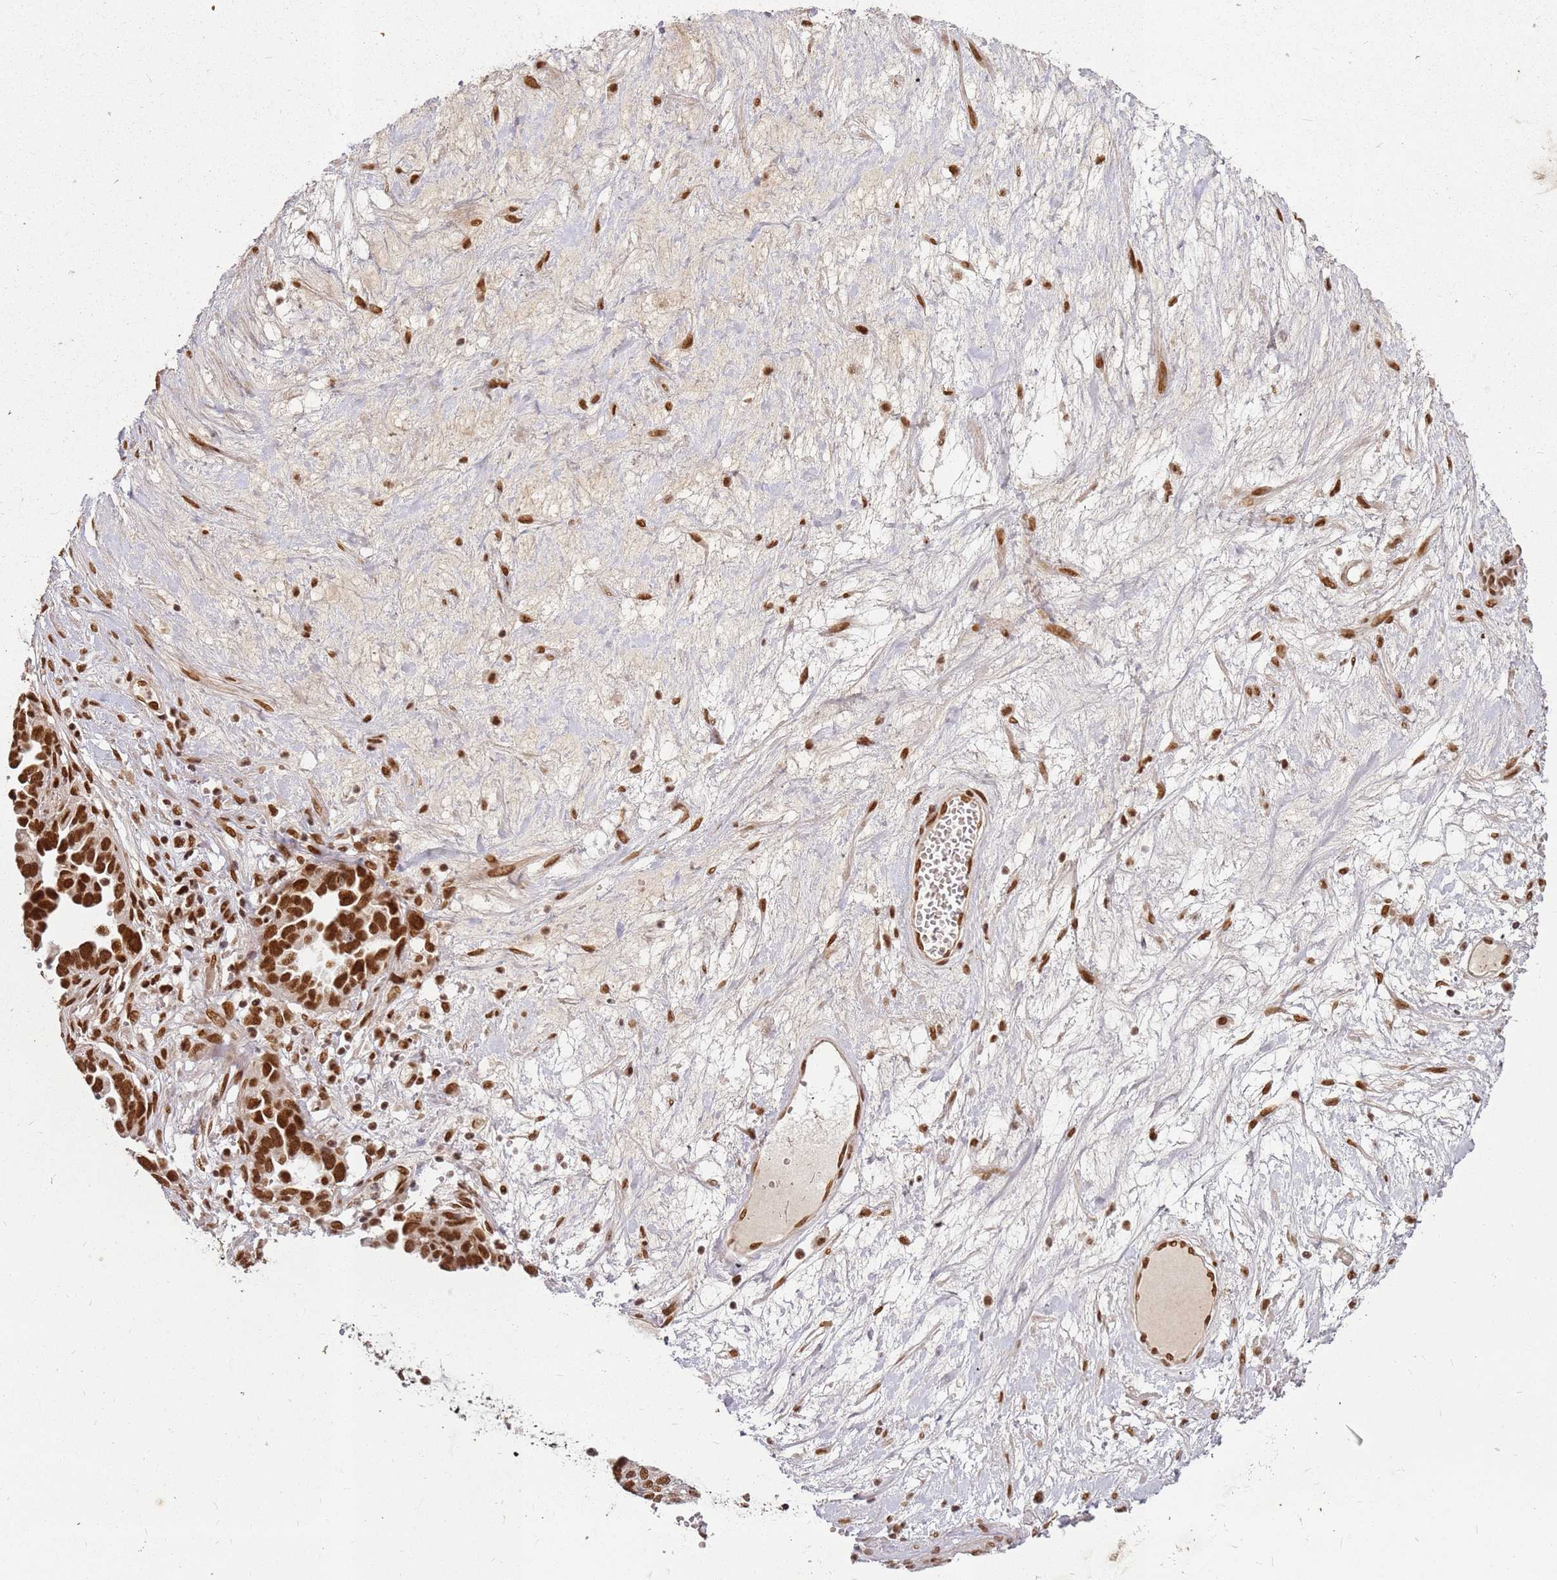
{"staining": {"intensity": "strong", "quantity": ">75%", "location": "nuclear"}, "tissue": "ovarian cancer", "cell_type": "Tumor cells", "image_type": "cancer", "snomed": [{"axis": "morphology", "description": "Cystadenocarcinoma, serous, NOS"}, {"axis": "topography", "description": "Ovary"}], "caption": "Serous cystadenocarcinoma (ovarian) stained with a protein marker displays strong staining in tumor cells.", "gene": "TENT4A", "patient": {"sex": "female", "age": 54}}